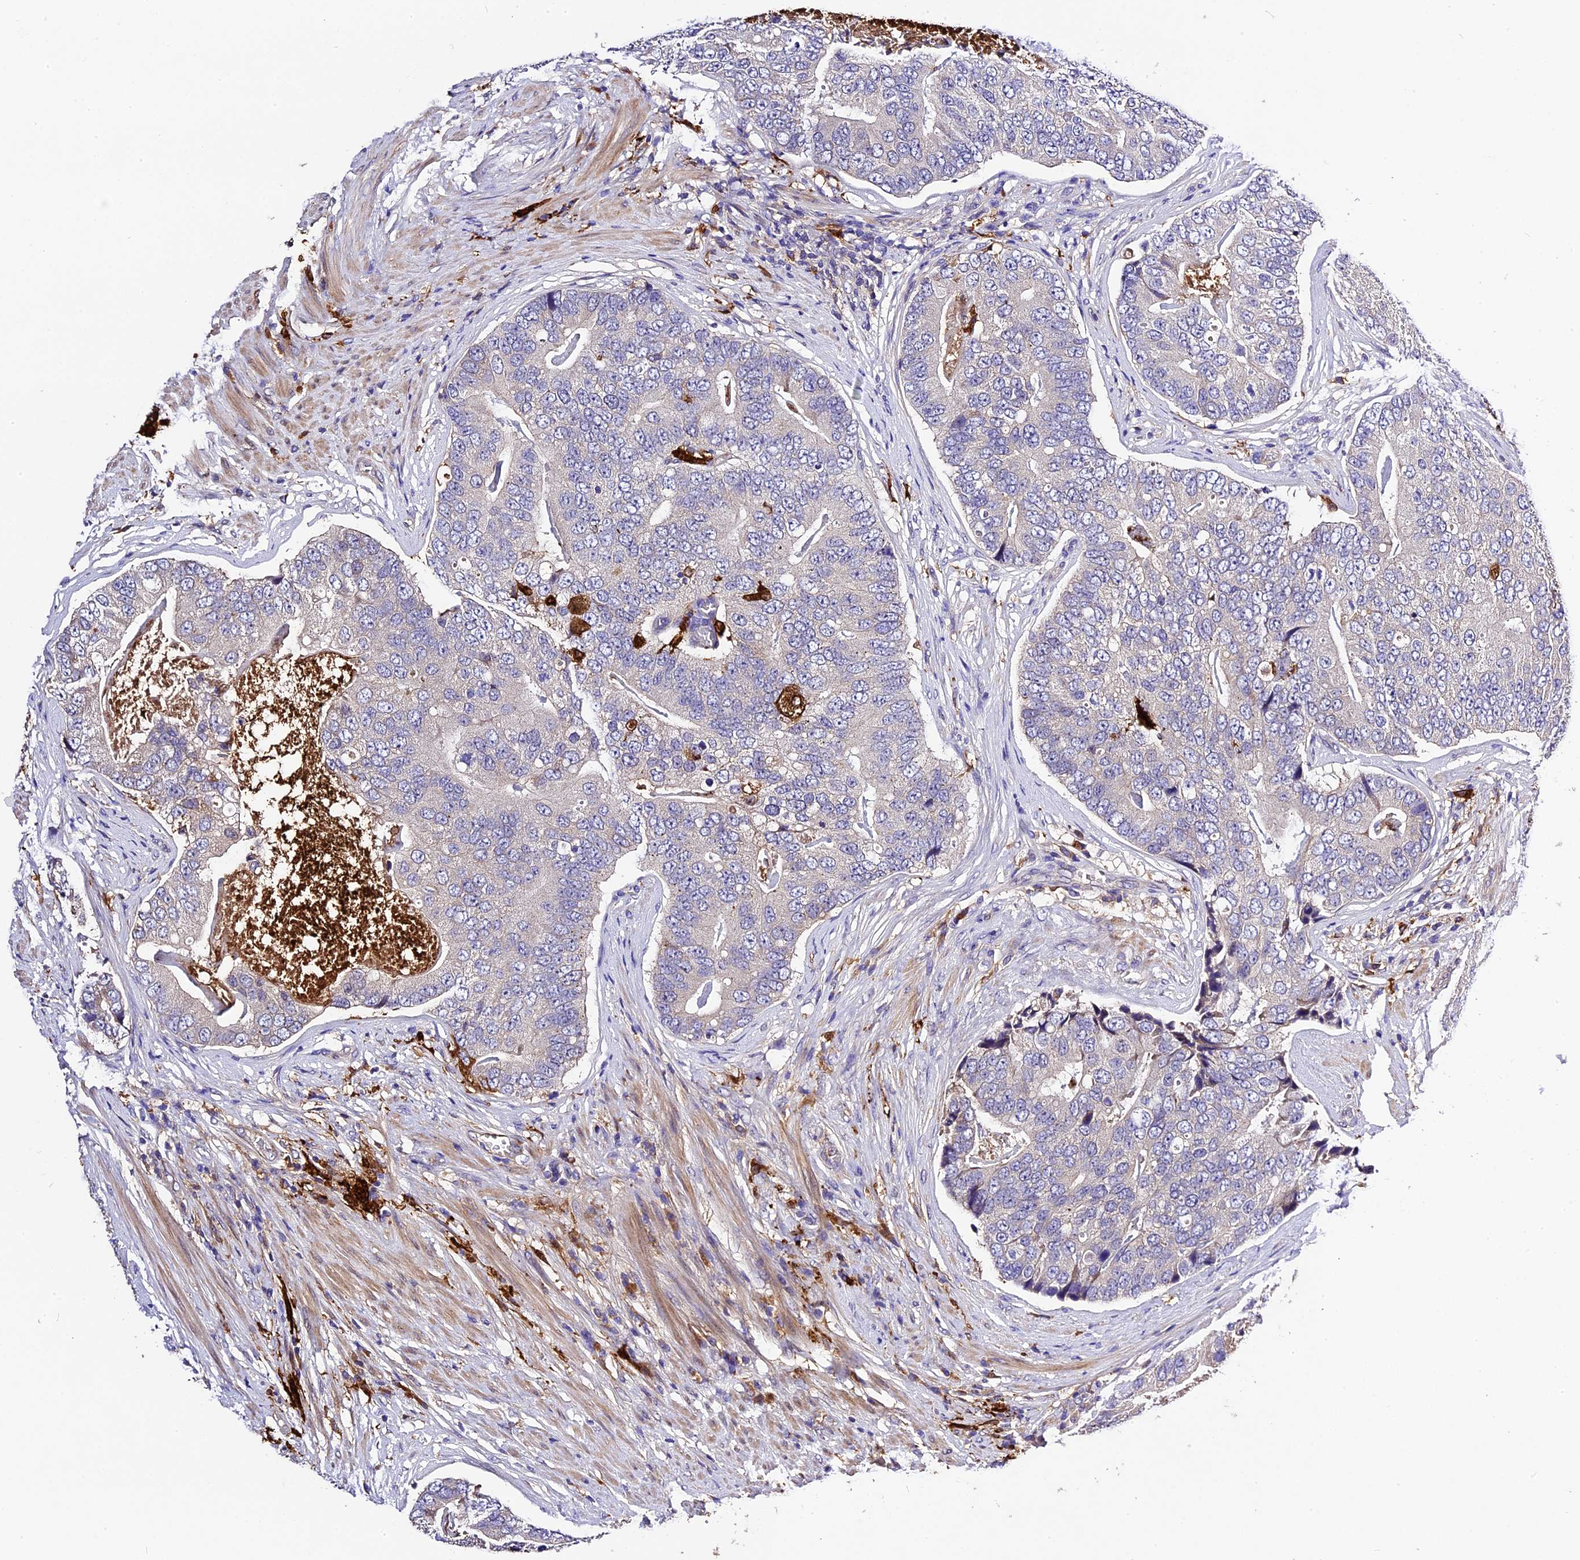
{"staining": {"intensity": "negative", "quantity": "none", "location": "none"}, "tissue": "prostate cancer", "cell_type": "Tumor cells", "image_type": "cancer", "snomed": [{"axis": "morphology", "description": "Adenocarcinoma, High grade"}, {"axis": "topography", "description": "Prostate"}], "caption": "DAB (3,3'-diaminobenzidine) immunohistochemical staining of prostate high-grade adenocarcinoma shows no significant expression in tumor cells.", "gene": "CILP2", "patient": {"sex": "male", "age": 70}}